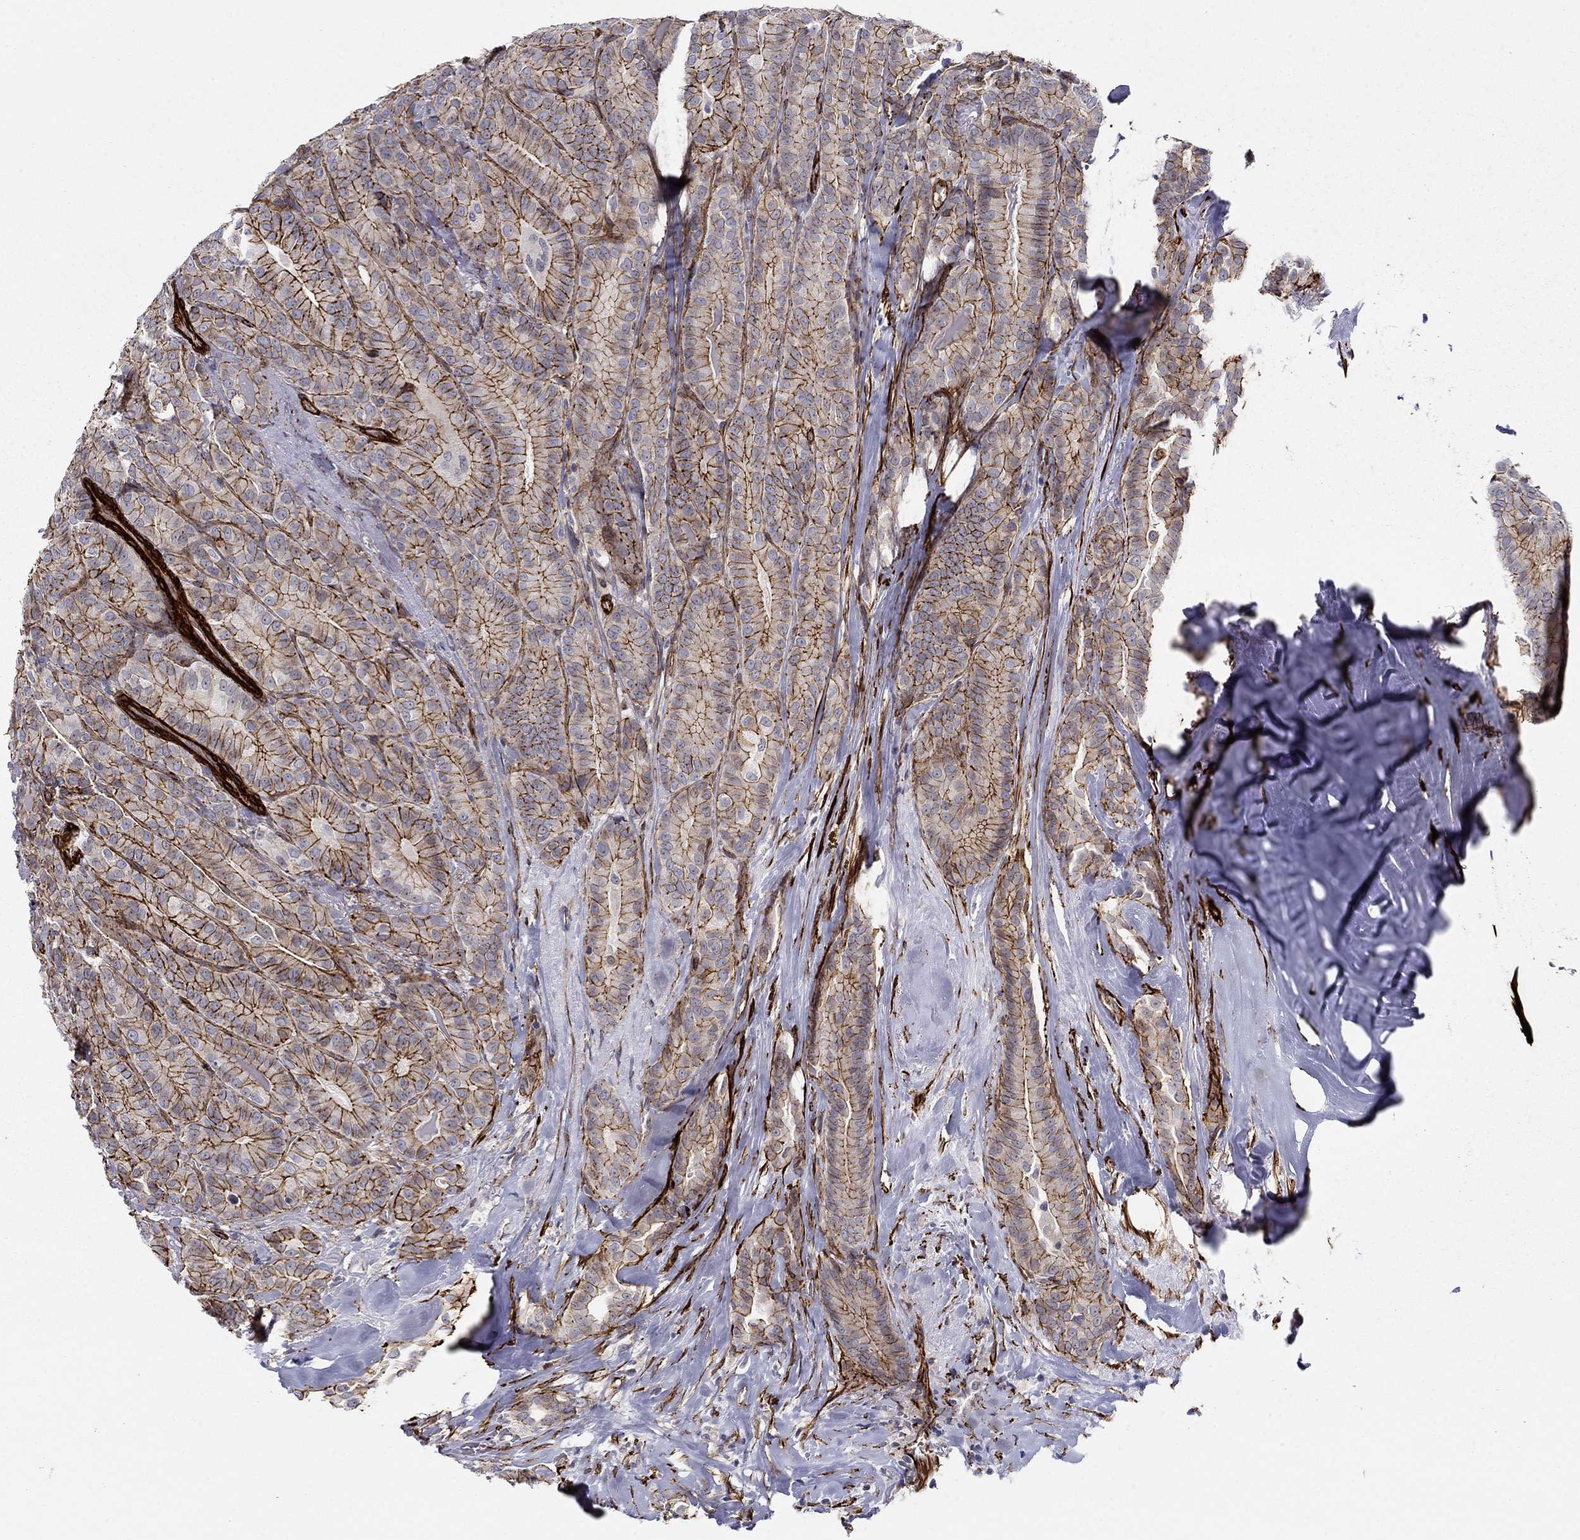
{"staining": {"intensity": "strong", "quantity": ">75%", "location": "cytoplasmic/membranous"}, "tissue": "thyroid cancer", "cell_type": "Tumor cells", "image_type": "cancer", "snomed": [{"axis": "morphology", "description": "Papillary adenocarcinoma, NOS"}, {"axis": "topography", "description": "Thyroid gland"}], "caption": "Approximately >75% of tumor cells in human papillary adenocarcinoma (thyroid) display strong cytoplasmic/membranous protein staining as visualized by brown immunohistochemical staining.", "gene": "KRBA1", "patient": {"sex": "male", "age": 61}}